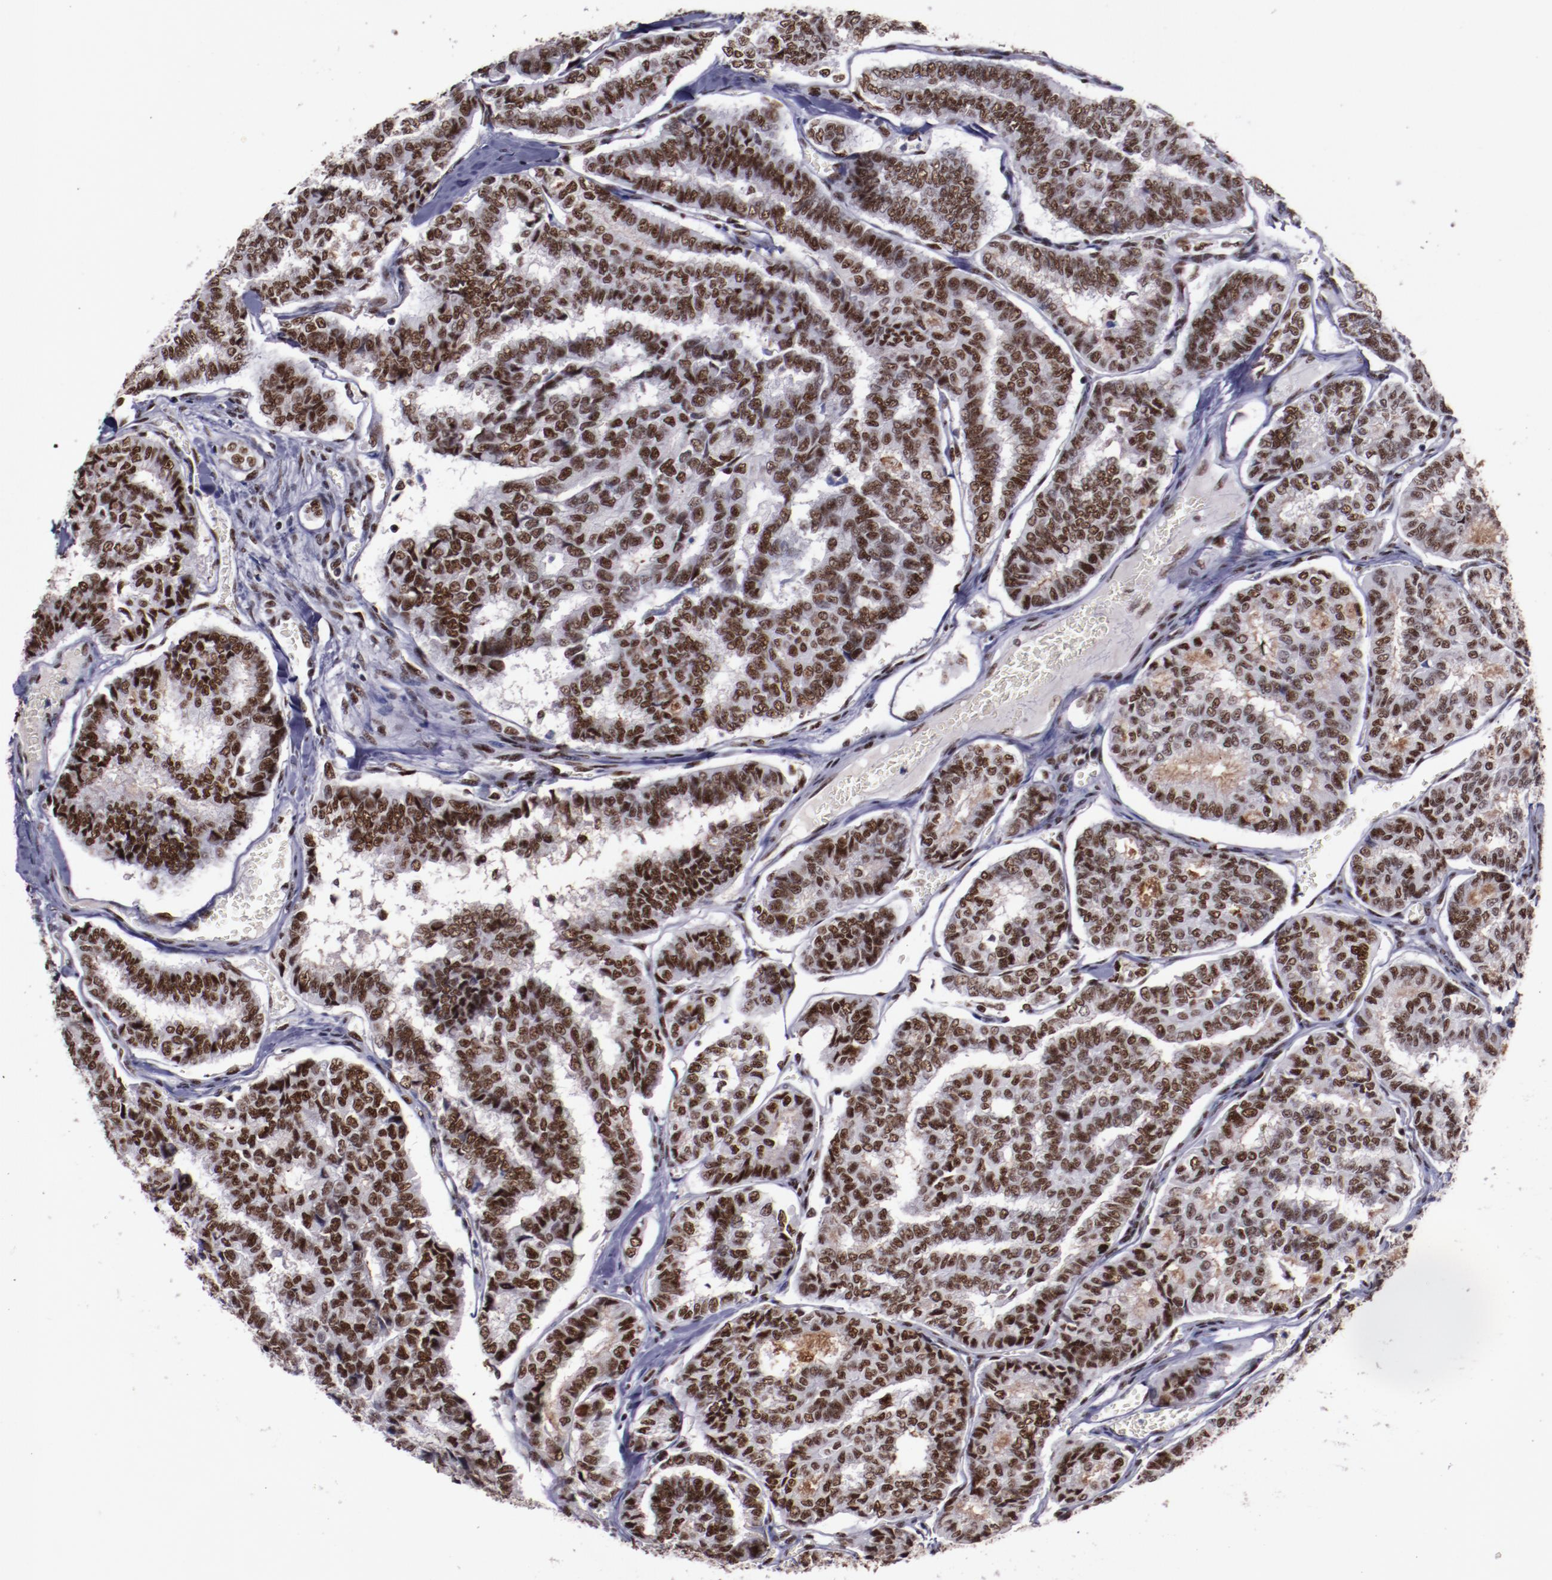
{"staining": {"intensity": "moderate", "quantity": ">75%", "location": "nuclear"}, "tissue": "thyroid cancer", "cell_type": "Tumor cells", "image_type": "cancer", "snomed": [{"axis": "morphology", "description": "Papillary adenocarcinoma, NOS"}, {"axis": "topography", "description": "Thyroid gland"}], "caption": "Thyroid cancer stained with DAB (3,3'-diaminobenzidine) immunohistochemistry (IHC) demonstrates medium levels of moderate nuclear expression in approximately >75% of tumor cells.", "gene": "PPP4R3A", "patient": {"sex": "female", "age": 35}}